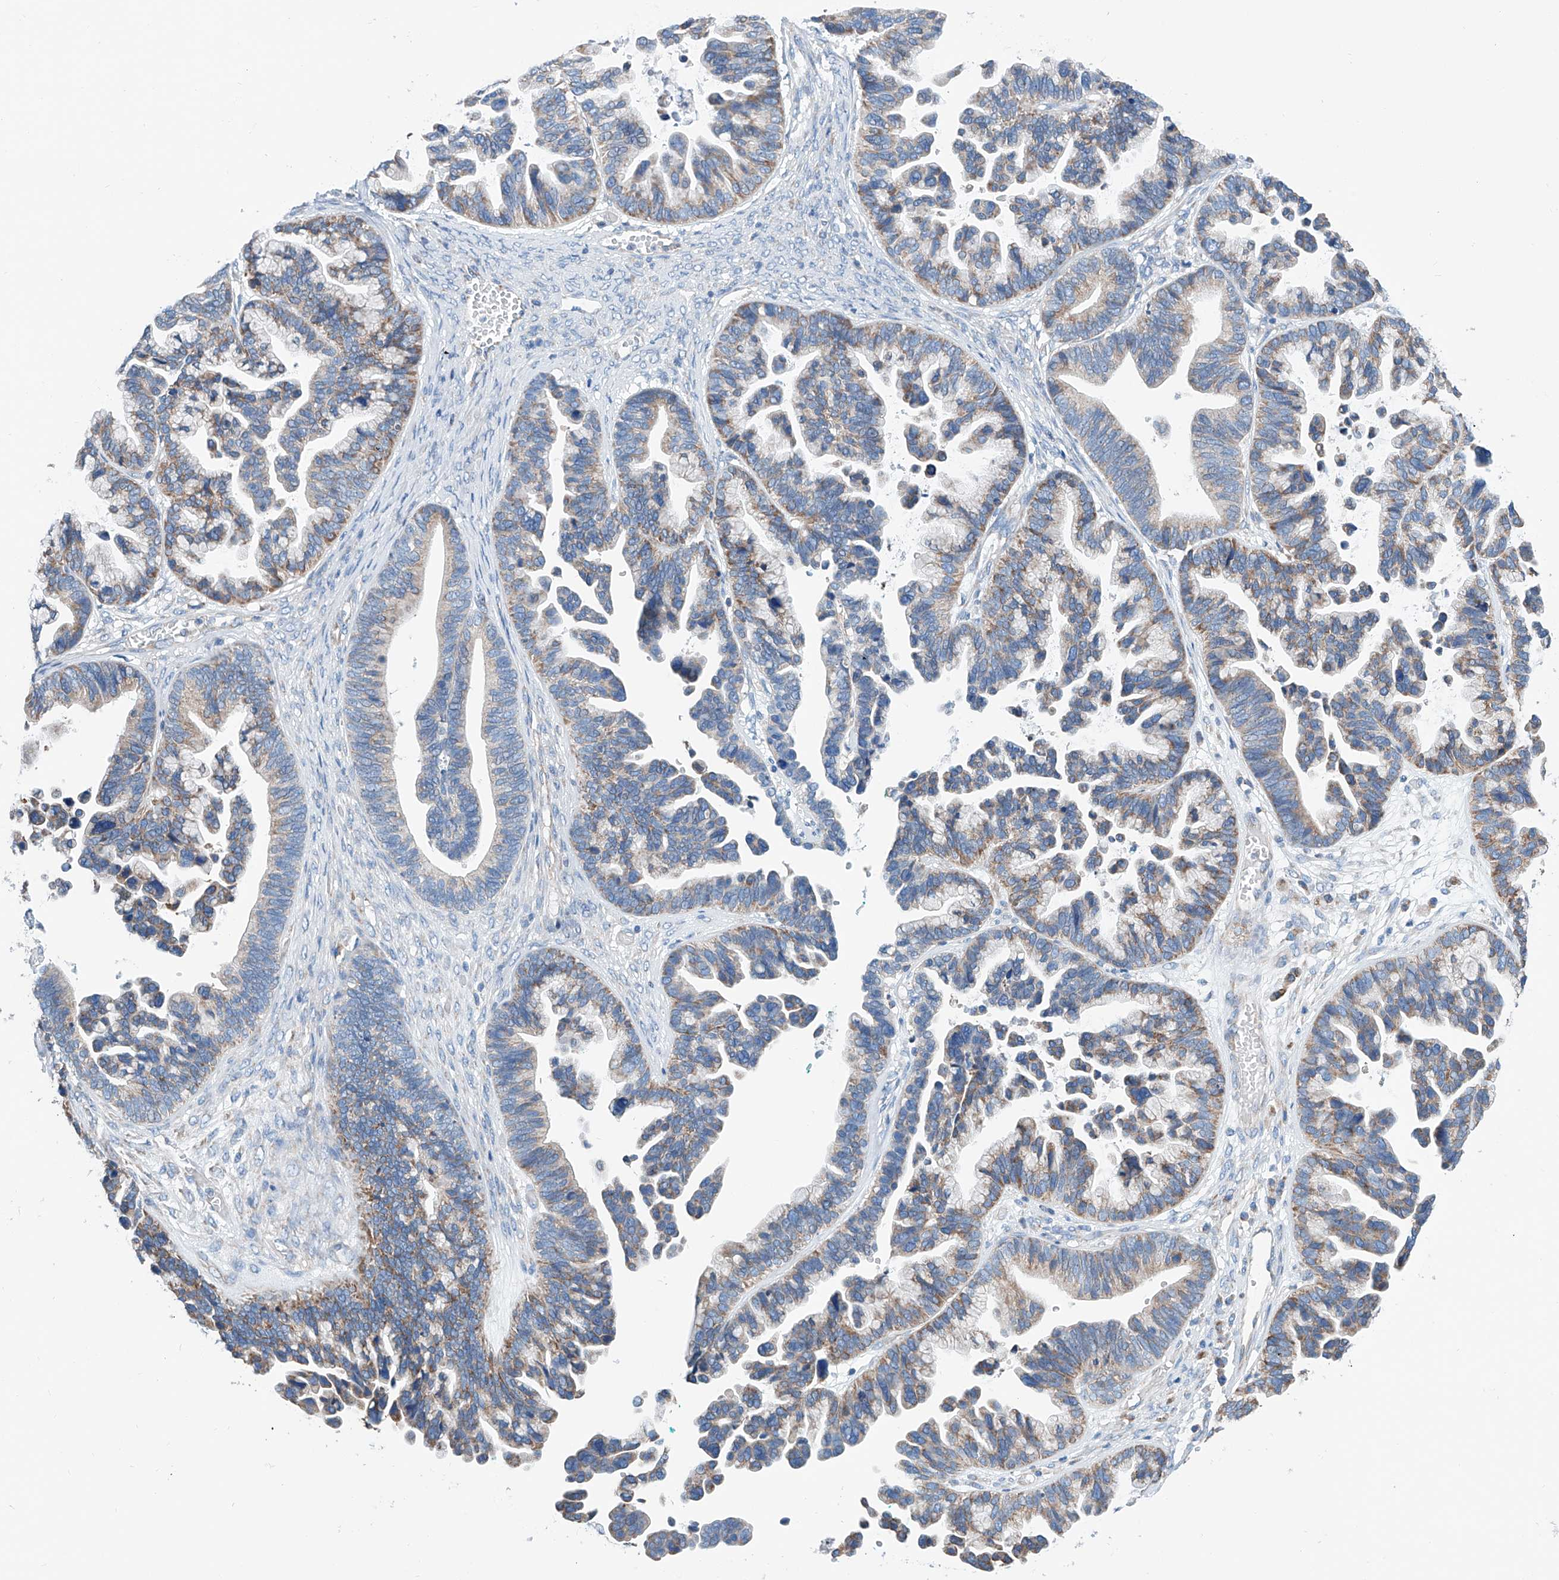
{"staining": {"intensity": "weak", "quantity": "25%-75%", "location": "cytoplasmic/membranous"}, "tissue": "ovarian cancer", "cell_type": "Tumor cells", "image_type": "cancer", "snomed": [{"axis": "morphology", "description": "Cystadenocarcinoma, serous, NOS"}, {"axis": "topography", "description": "Ovary"}], "caption": "An immunohistochemistry (IHC) micrograph of tumor tissue is shown. Protein staining in brown highlights weak cytoplasmic/membranous positivity in ovarian cancer (serous cystadenocarcinoma) within tumor cells.", "gene": "MAD2L1", "patient": {"sex": "female", "age": 56}}